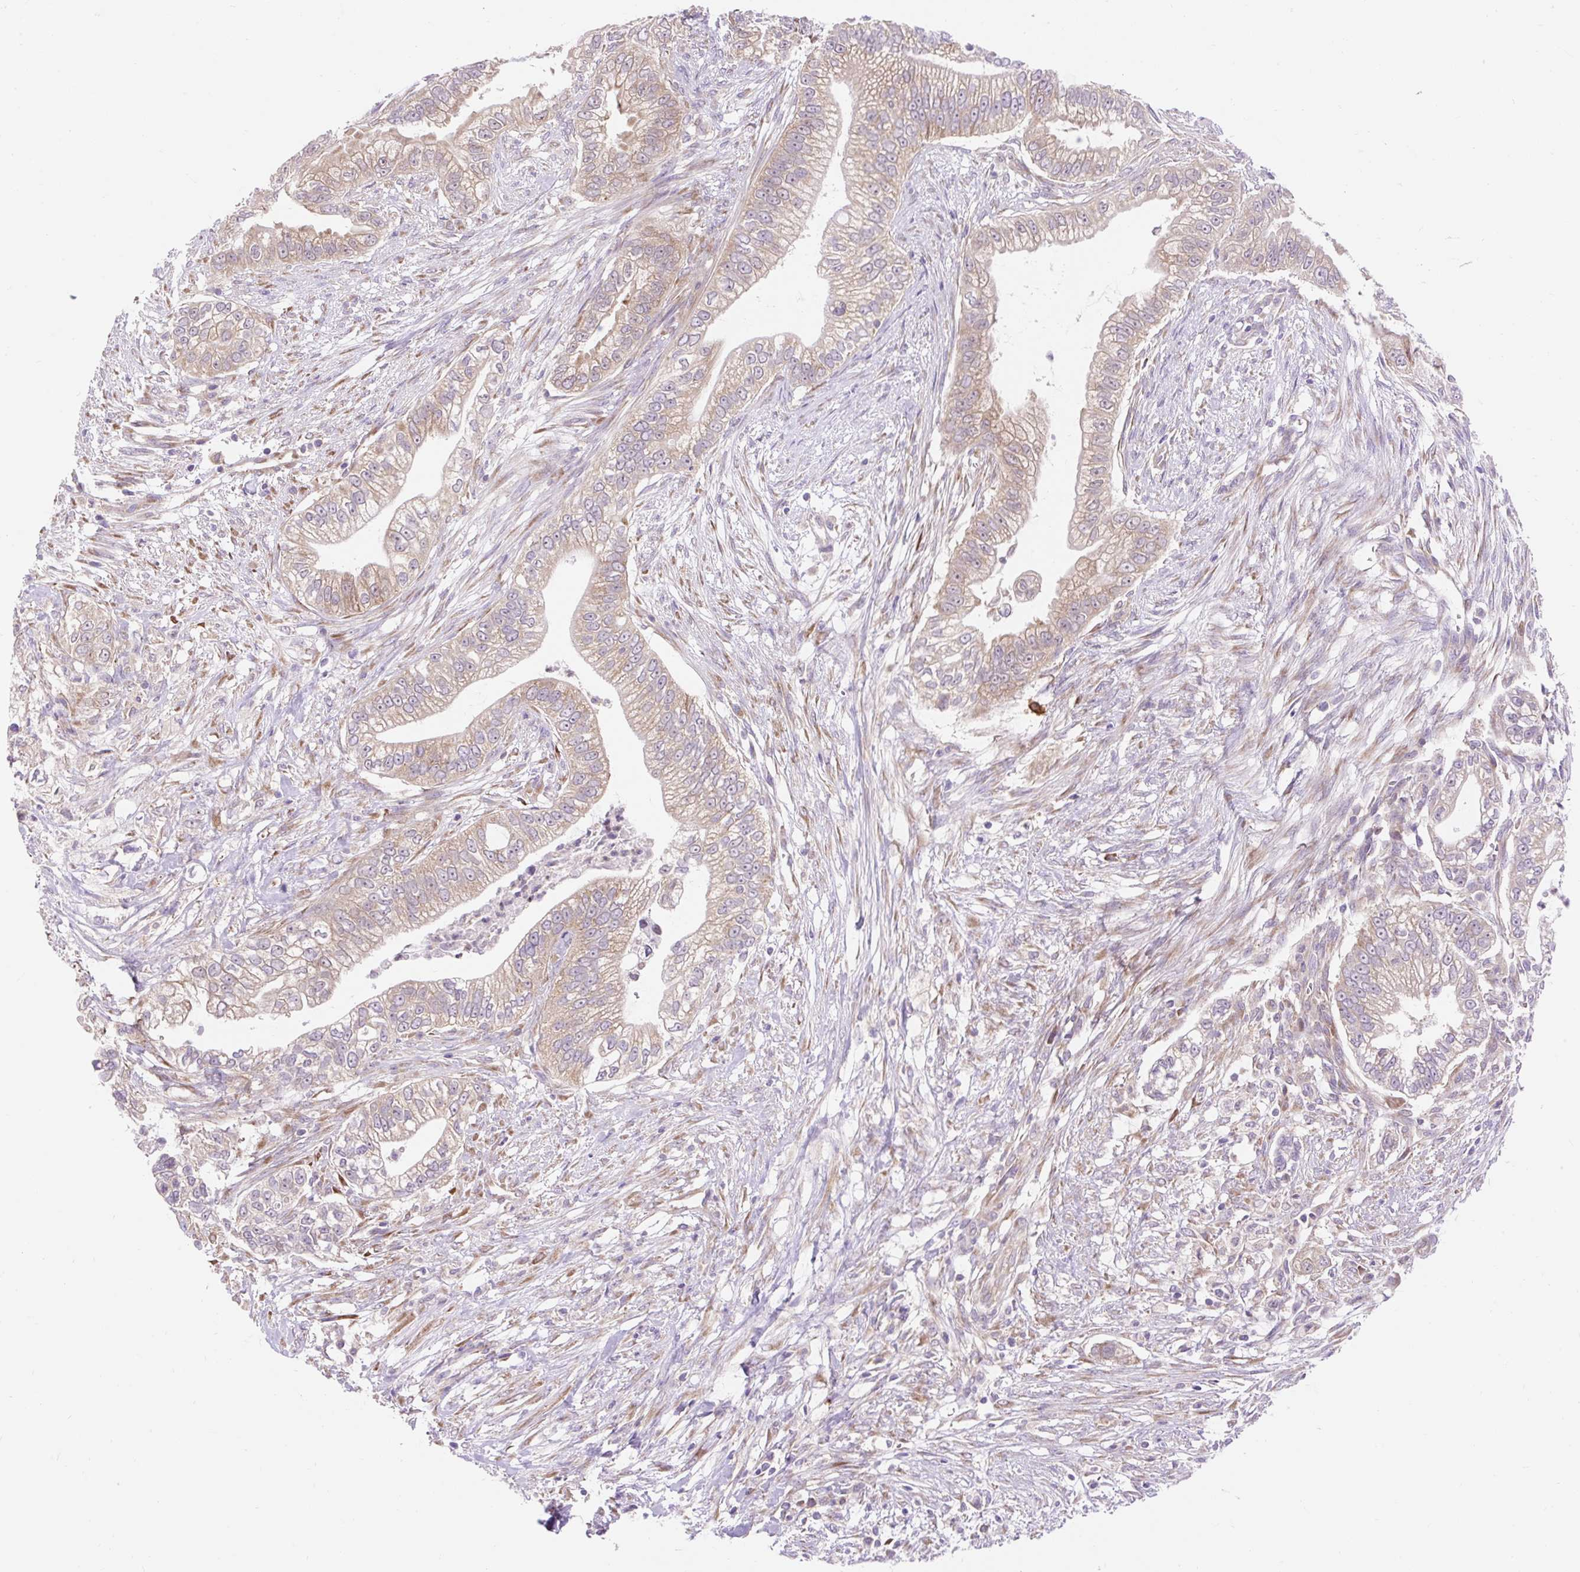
{"staining": {"intensity": "moderate", "quantity": ">75%", "location": "cytoplasmic/membranous"}, "tissue": "pancreatic cancer", "cell_type": "Tumor cells", "image_type": "cancer", "snomed": [{"axis": "morphology", "description": "Adenocarcinoma, NOS"}, {"axis": "topography", "description": "Pancreas"}], "caption": "Moderate cytoplasmic/membranous staining for a protein is appreciated in approximately >75% of tumor cells of pancreatic adenocarcinoma using immunohistochemistry.", "gene": "GPR45", "patient": {"sex": "male", "age": 70}}